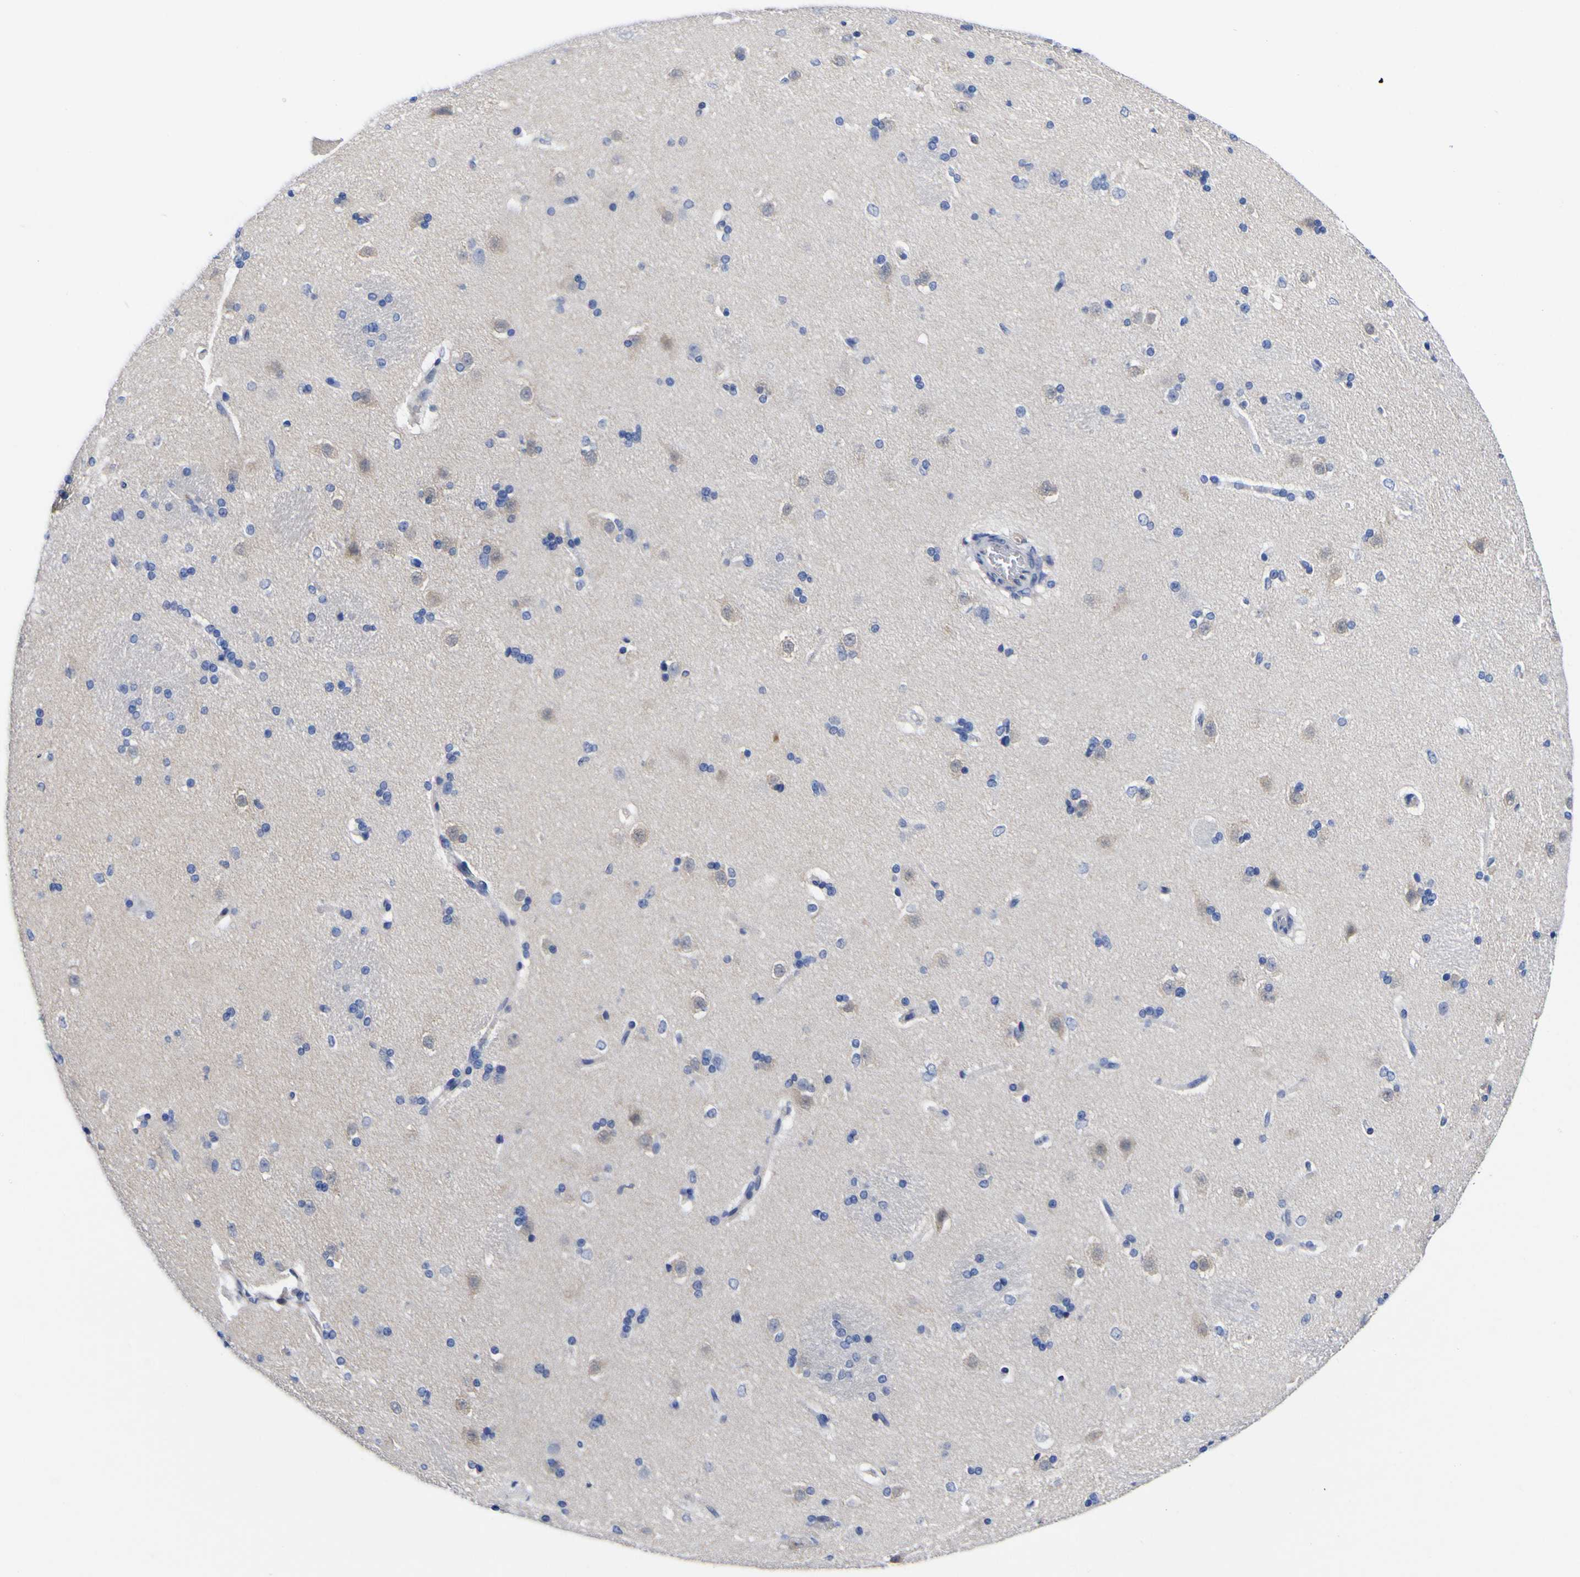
{"staining": {"intensity": "negative", "quantity": "none", "location": "none"}, "tissue": "caudate", "cell_type": "Glial cells", "image_type": "normal", "snomed": [{"axis": "morphology", "description": "Normal tissue, NOS"}, {"axis": "topography", "description": "Lateral ventricle wall"}], "caption": "Immunohistochemistry micrograph of unremarkable caudate stained for a protein (brown), which displays no expression in glial cells.", "gene": "CASP6", "patient": {"sex": "female", "age": 19}}